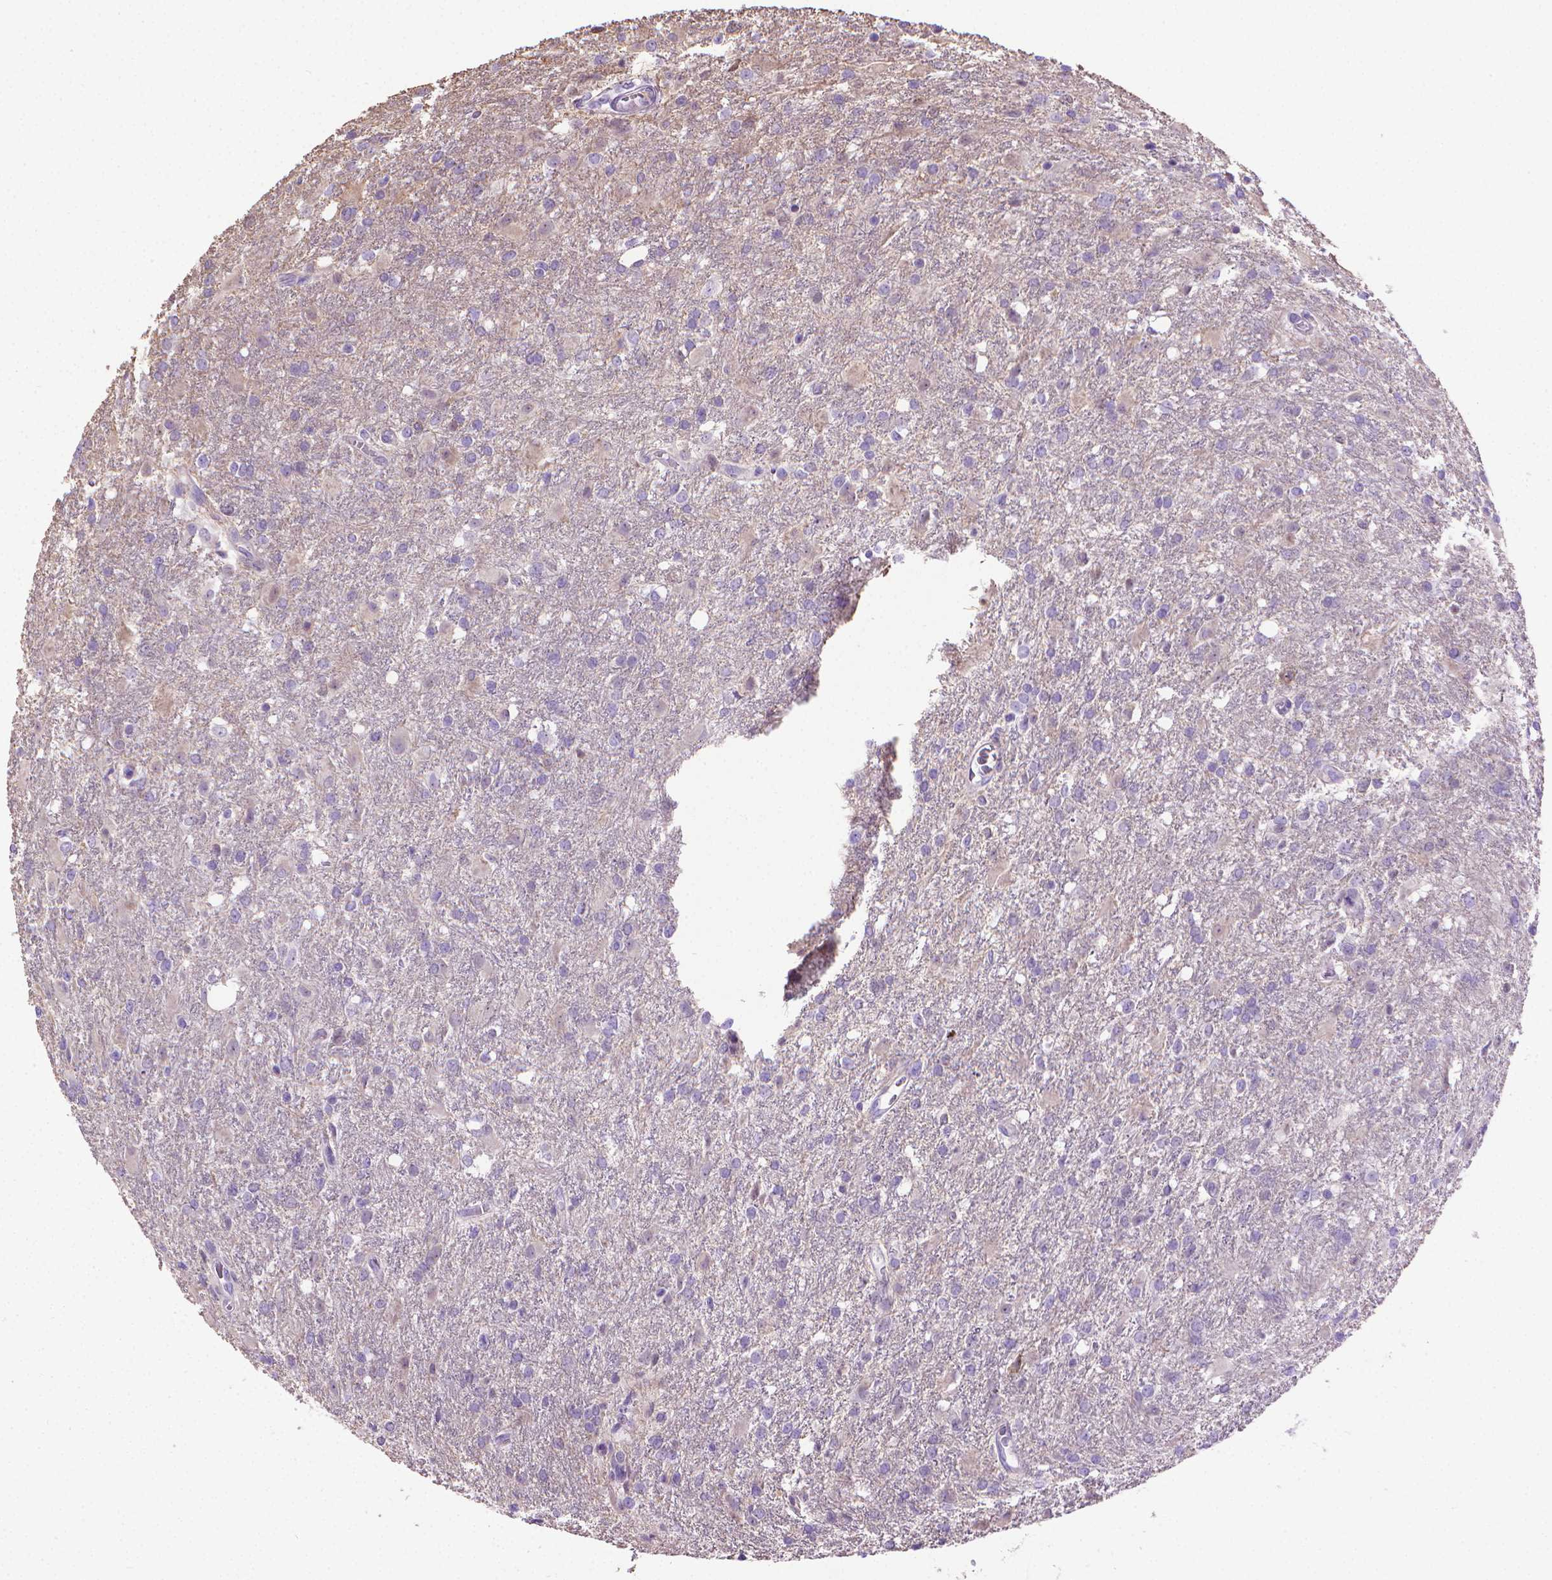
{"staining": {"intensity": "negative", "quantity": "none", "location": "none"}, "tissue": "glioma", "cell_type": "Tumor cells", "image_type": "cancer", "snomed": [{"axis": "morphology", "description": "Glioma, malignant, High grade"}, {"axis": "topography", "description": "Brain"}], "caption": "Human malignant high-grade glioma stained for a protein using immunohistochemistry shows no expression in tumor cells.", "gene": "PNMA2", "patient": {"sex": "male", "age": 68}}